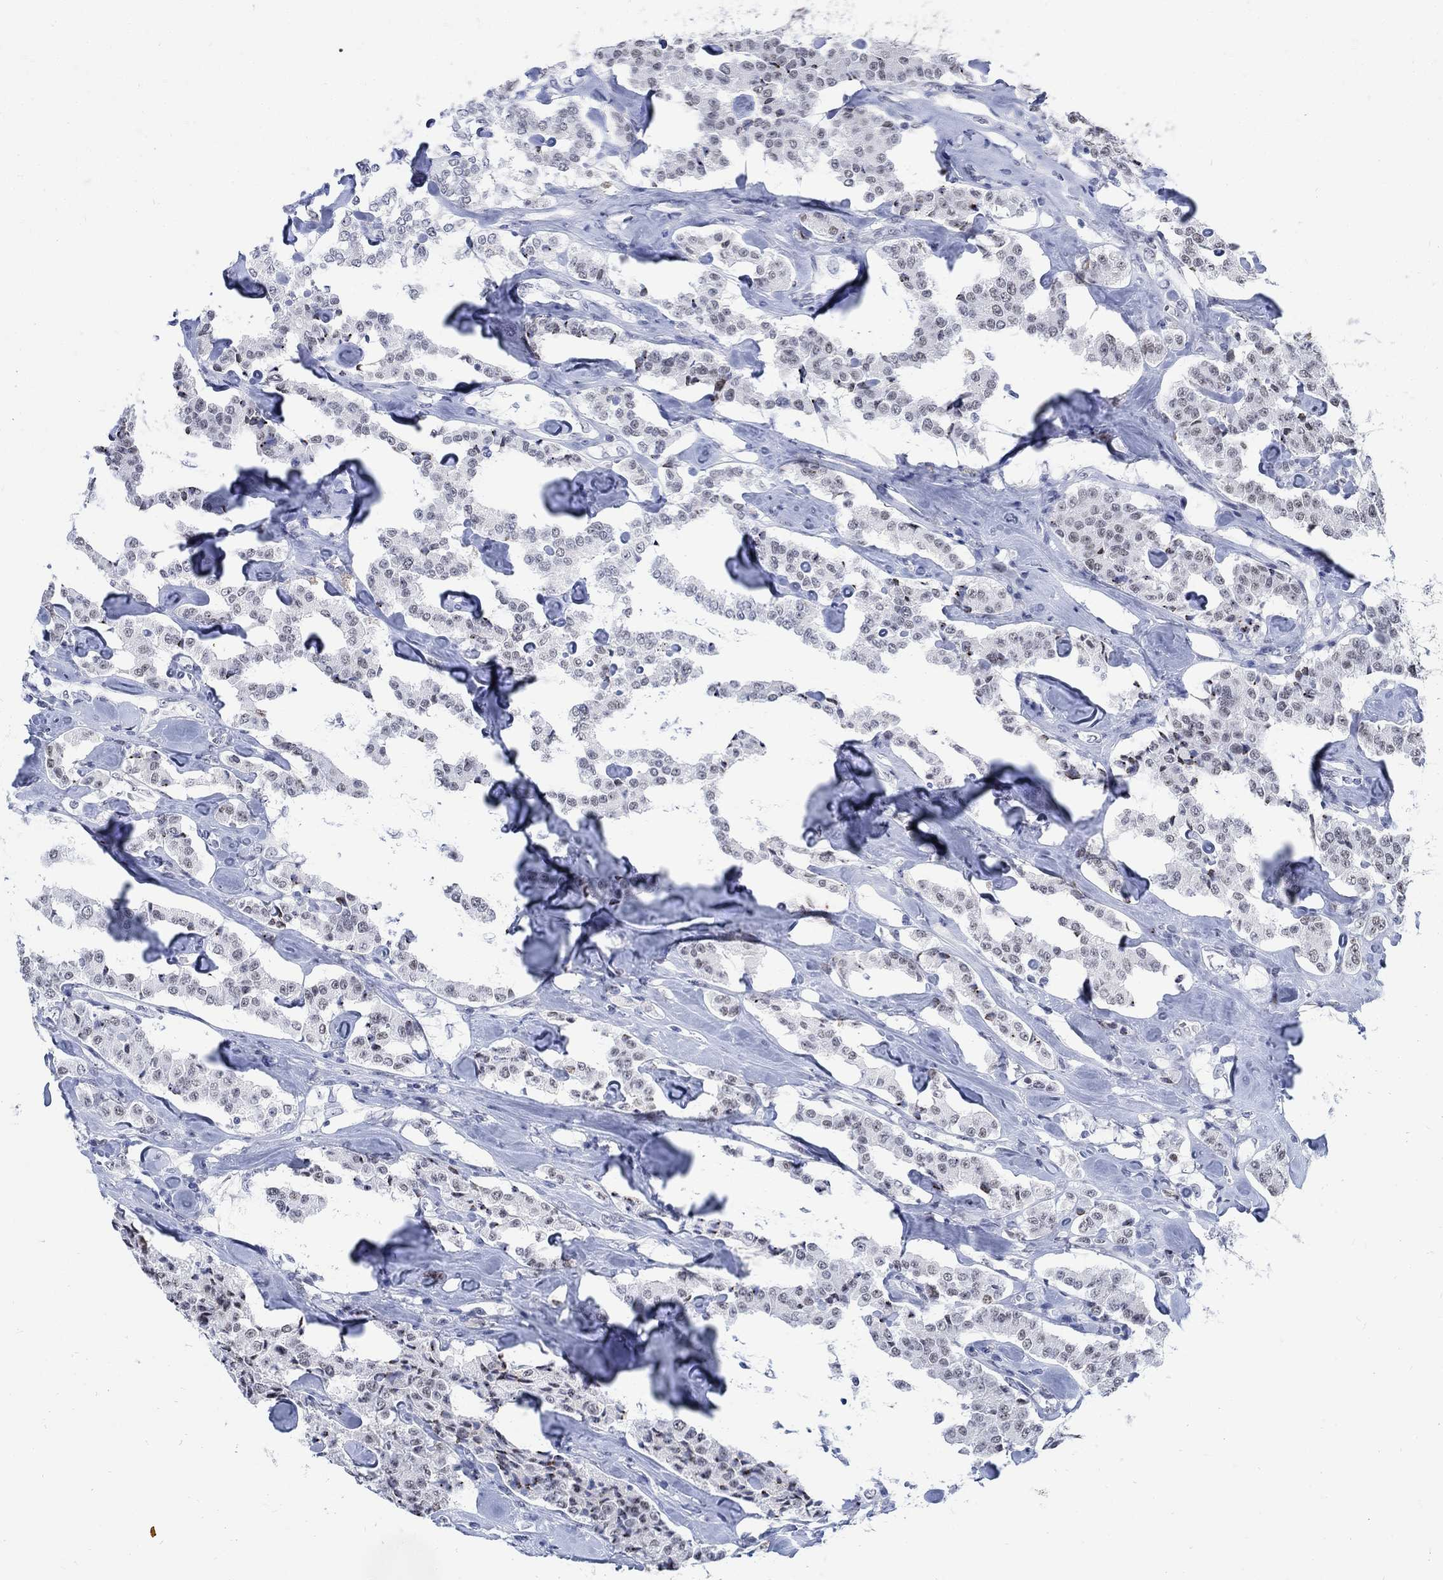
{"staining": {"intensity": "weak", "quantity": "<25%", "location": "nuclear"}, "tissue": "carcinoid", "cell_type": "Tumor cells", "image_type": "cancer", "snomed": [{"axis": "morphology", "description": "Carcinoid, malignant, NOS"}, {"axis": "topography", "description": "Pancreas"}], "caption": "Tumor cells are negative for brown protein staining in carcinoid (malignant).", "gene": "DLK1", "patient": {"sex": "male", "age": 41}}